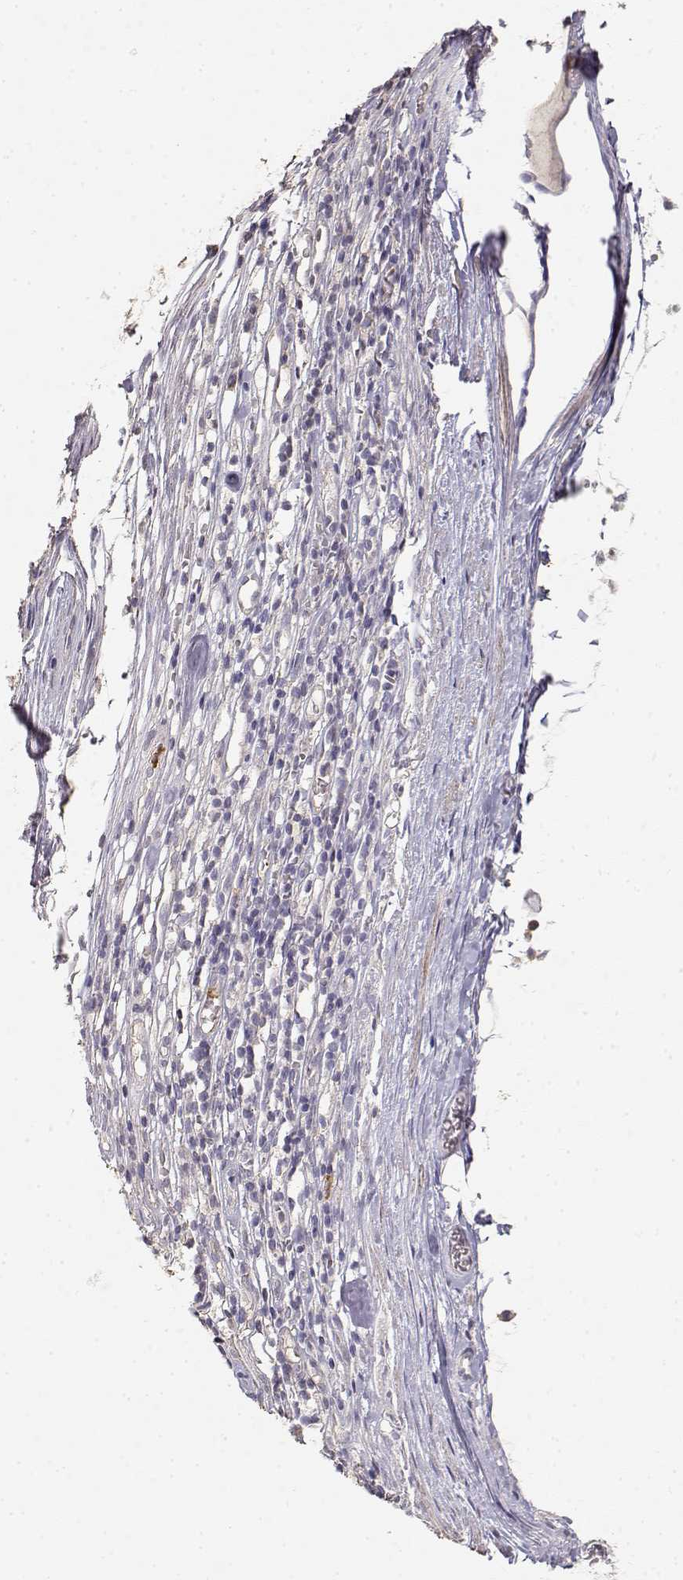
{"staining": {"intensity": "negative", "quantity": "none", "location": "none"}, "tissue": "melanoma", "cell_type": "Tumor cells", "image_type": "cancer", "snomed": [{"axis": "morphology", "description": "Malignant melanoma, Metastatic site"}, {"axis": "topography", "description": "Lymph node"}], "caption": "Protein analysis of melanoma shows no significant positivity in tumor cells.", "gene": "TNFRSF10C", "patient": {"sex": "female", "age": 64}}